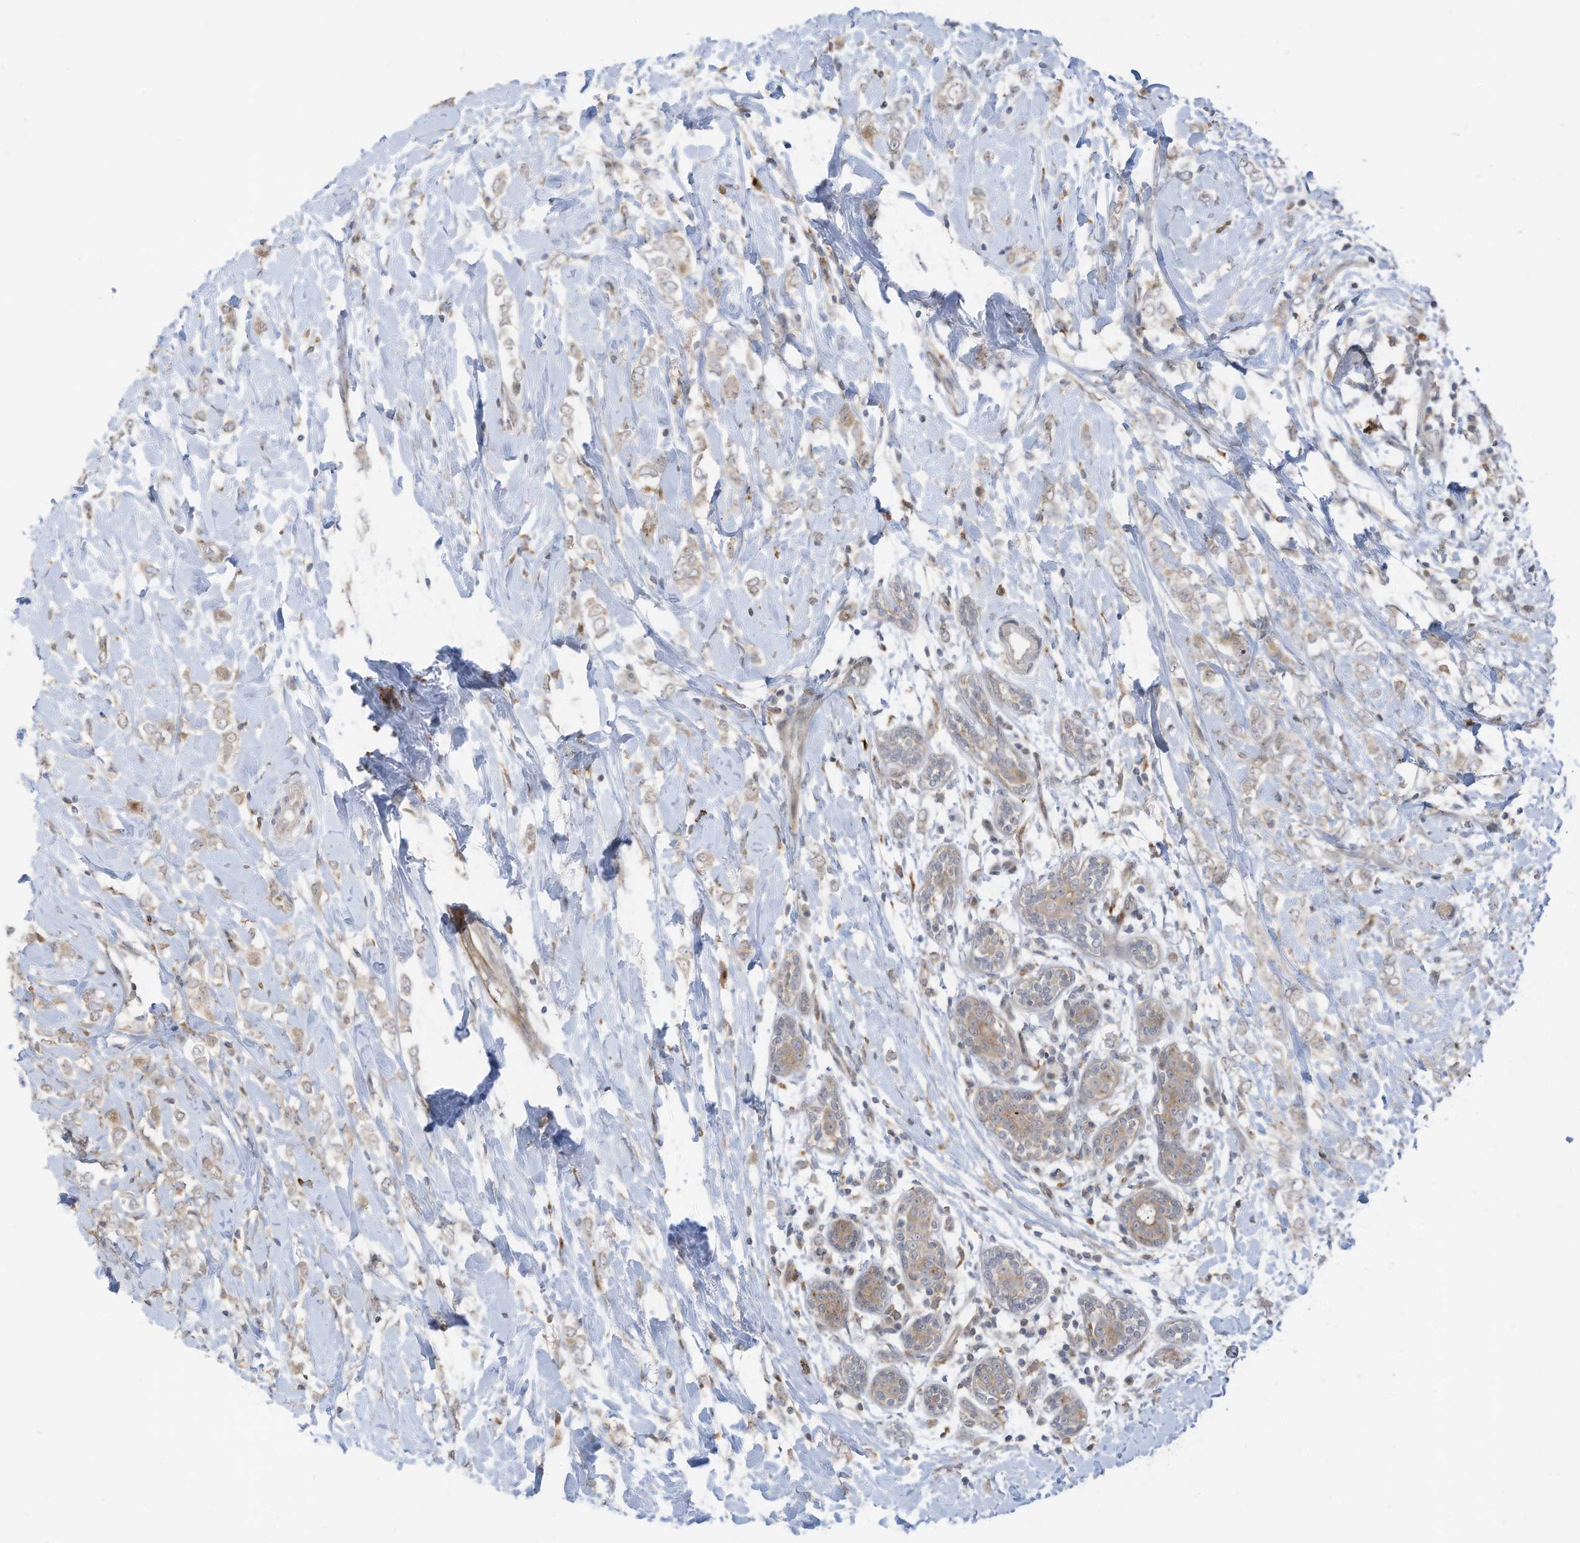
{"staining": {"intensity": "weak", "quantity": "25%-75%", "location": "cytoplasmic/membranous"}, "tissue": "breast cancer", "cell_type": "Tumor cells", "image_type": "cancer", "snomed": [{"axis": "morphology", "description": "Normal tissue, NOS"}, {"axis": "morphology", "description": "Lobular carcinoma"}, {"axis": "topography", "description": "Breast"}], "caption": "High-power microscopy captured an immunohistochemistry (IHC) histopathology image of breast cancer (lobular carcinoma), revealing weak cytoplasmic/membranous positivity in about 25%-75% of tumor cells. Using DAB (brown) and hematoxylin (blue) stains, captured at high magnification using brightfield microscopy.", "gene": "DZIP3", "patient": {"sex": "female", "age": 47}}